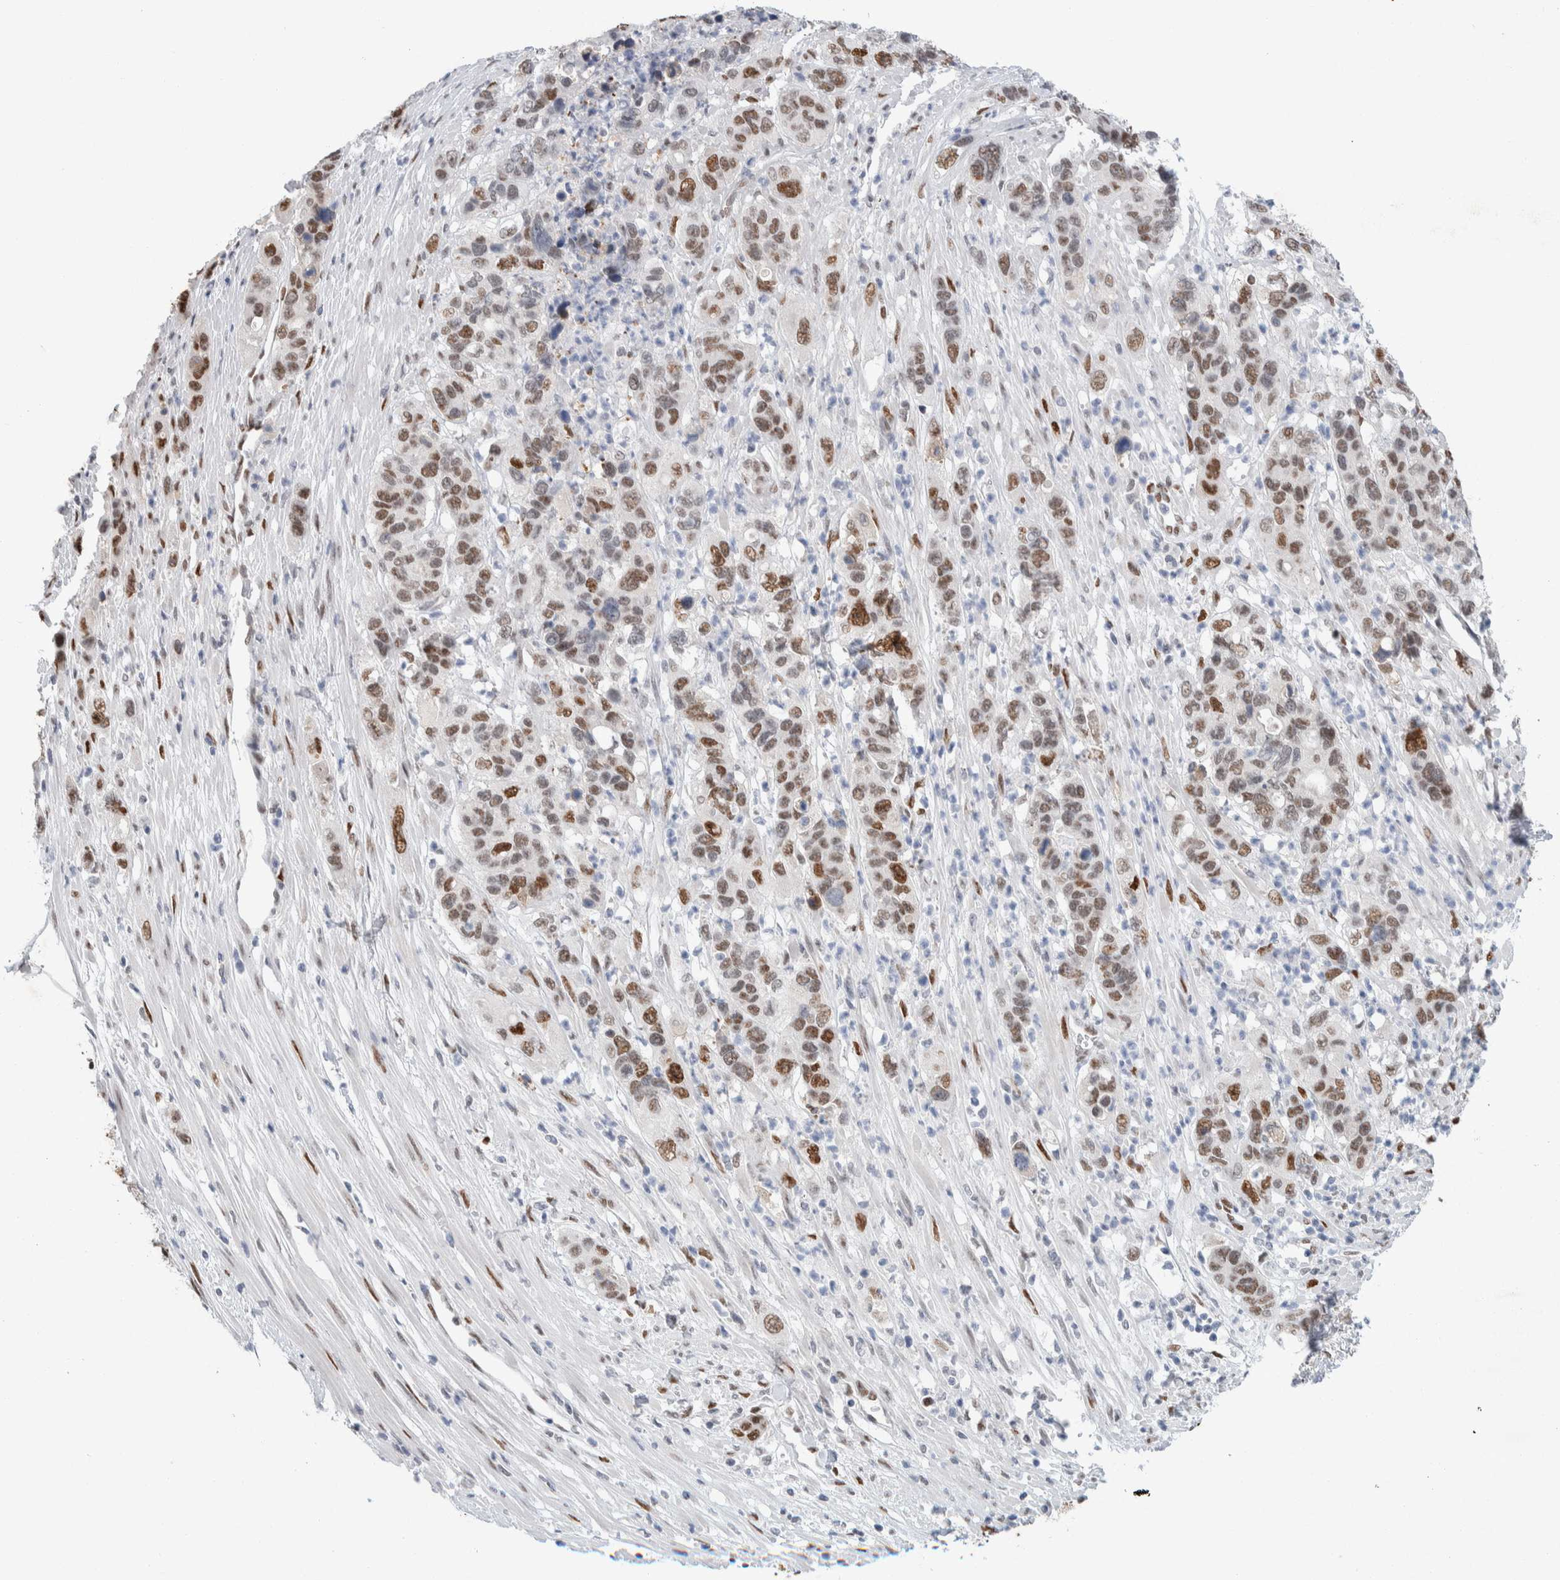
{"staining": {"intensity": "moderate", "quantity": ">75%", "location": "nuclear"}, "tissue": "pancreatic cancer", "cell_type": "Tumor cells", "image_type": "cancer", "snomed": [{"axis": "morphology", "description": "Adenocarcinoma, NOS"}, {"axis": "topography", "description": "Pancreas"}], "caption": "Protein staining of adenocarcinoma (pancreatic) tissue exhibits moderate nuclear expression in approximately >75% of tumor cells.", "gene": "PRMT1", "patient": {"sex": "female", "age": 71}}